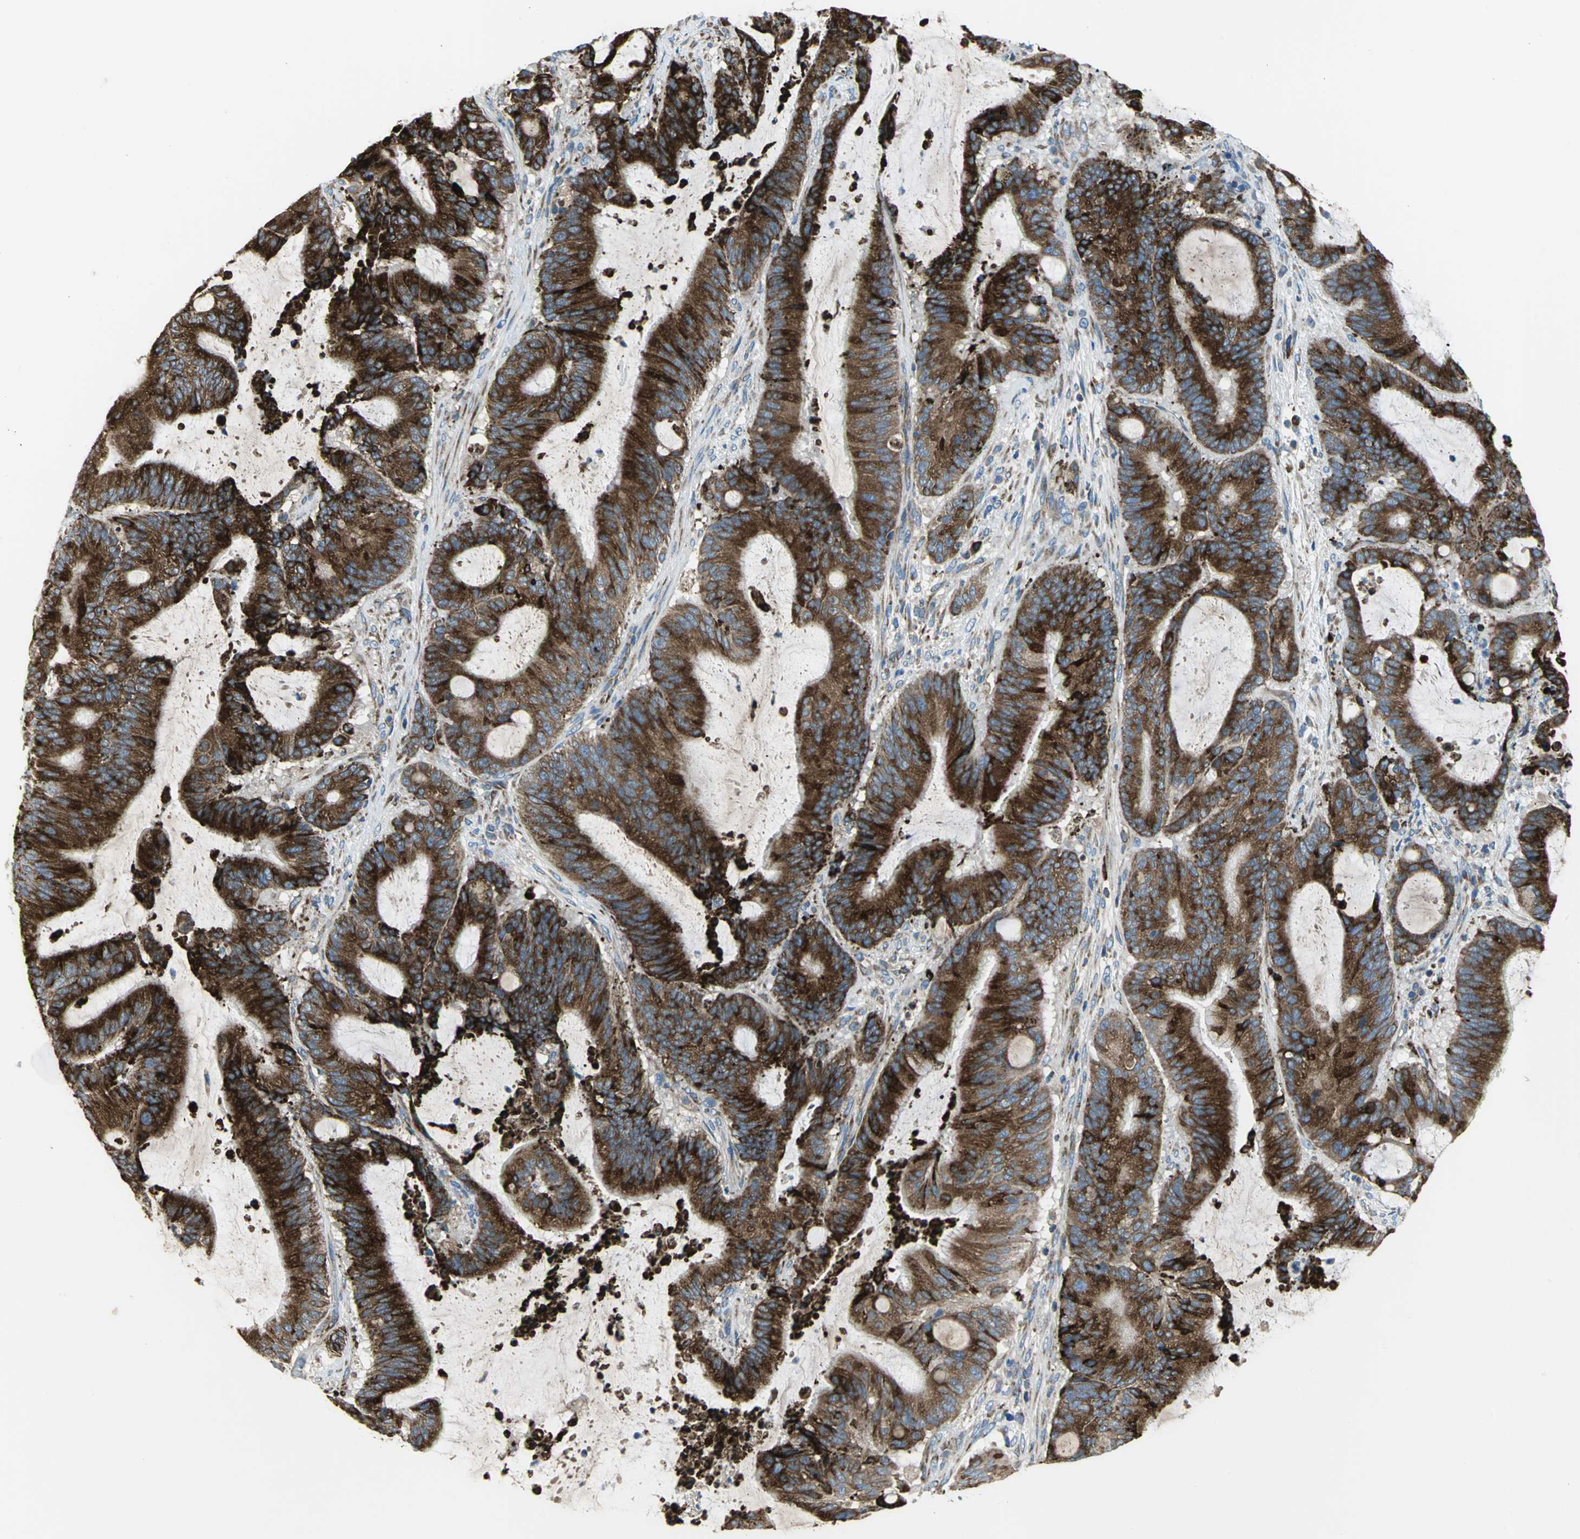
{"staining": {"intensity": "strong", "quantity": ">75%", "location": "cytoplasmic/membranous"}, "tissue": "liver cancer", "cell_type": "Tumor cells", "image_type": "cancer", "snomed": [{"axis": "morphology", "description": "Cholangiocarcinoma"}, {"axis": "topography", "description": "Liver"}], "caption": "Liver cancer (cholangiocarcinoma) stained for a protein (brown) shows strong cytoplasmic/membranous positive expression in about >75% of tumor cells.", "gene": "TULP4", "patient": {"sex": "female", "age": 73}}